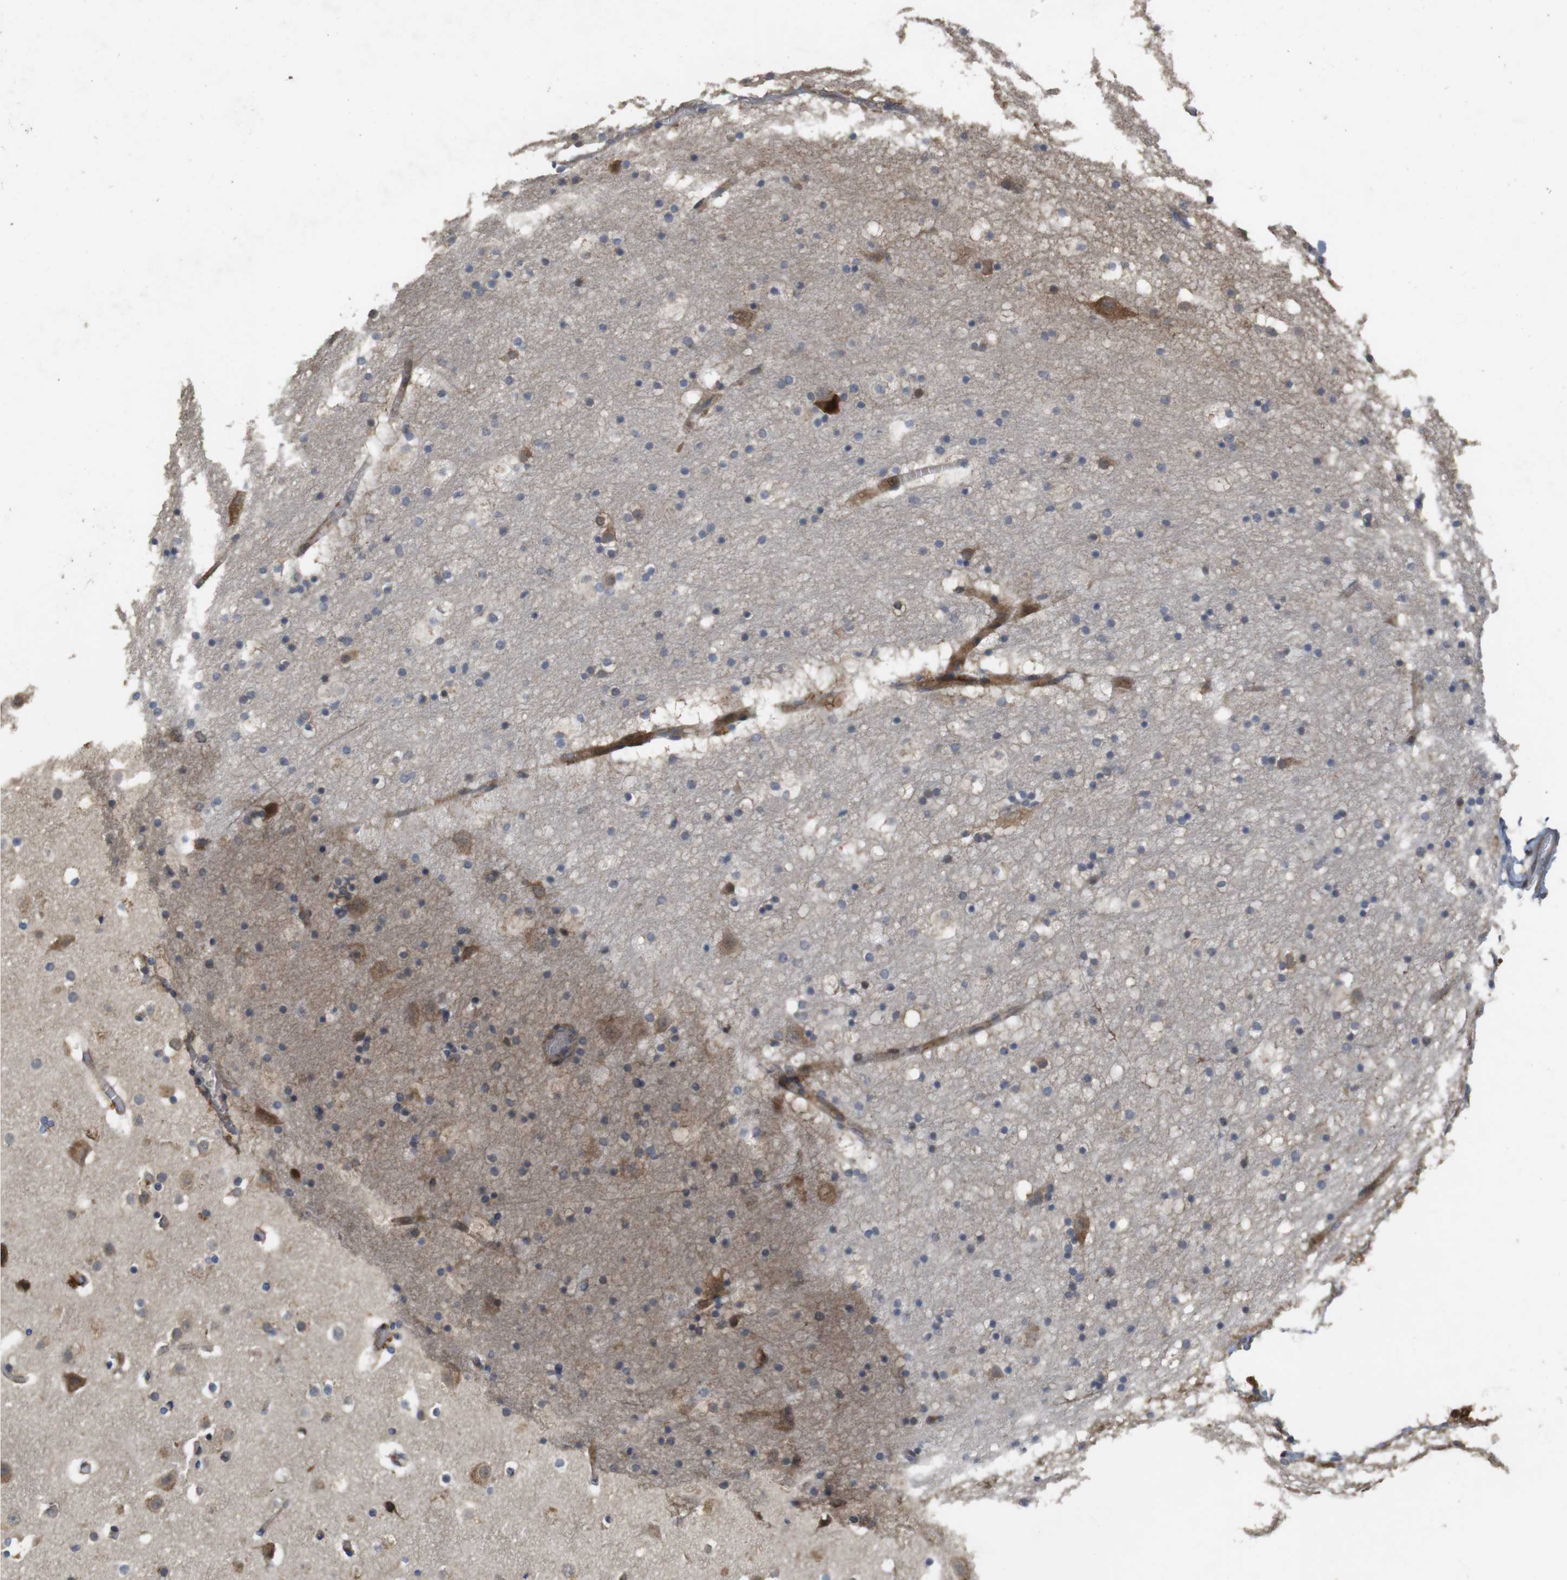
{"staining": {"intensity": "moderate", "quantity": ">75%", "location": "cytoplasmic/membranous"}, "tissue": "cerebral cortex", "cell_type": "Endothelial cells", "image_type": "normal", "snomed": [{"axis": "morphology", "description": "Normal tissue, NOS"}, {"axis": "topography", "description": "Cerebral cortex"}], "caption": "Benign cerebral cortex displays moderate cytoplasmic/membranous positivity in about >75% of endothelial cells, visualized by immunohistochemistry.", "gene": "PCDHB10", "patient": {"sex": "male", "age": 57}}